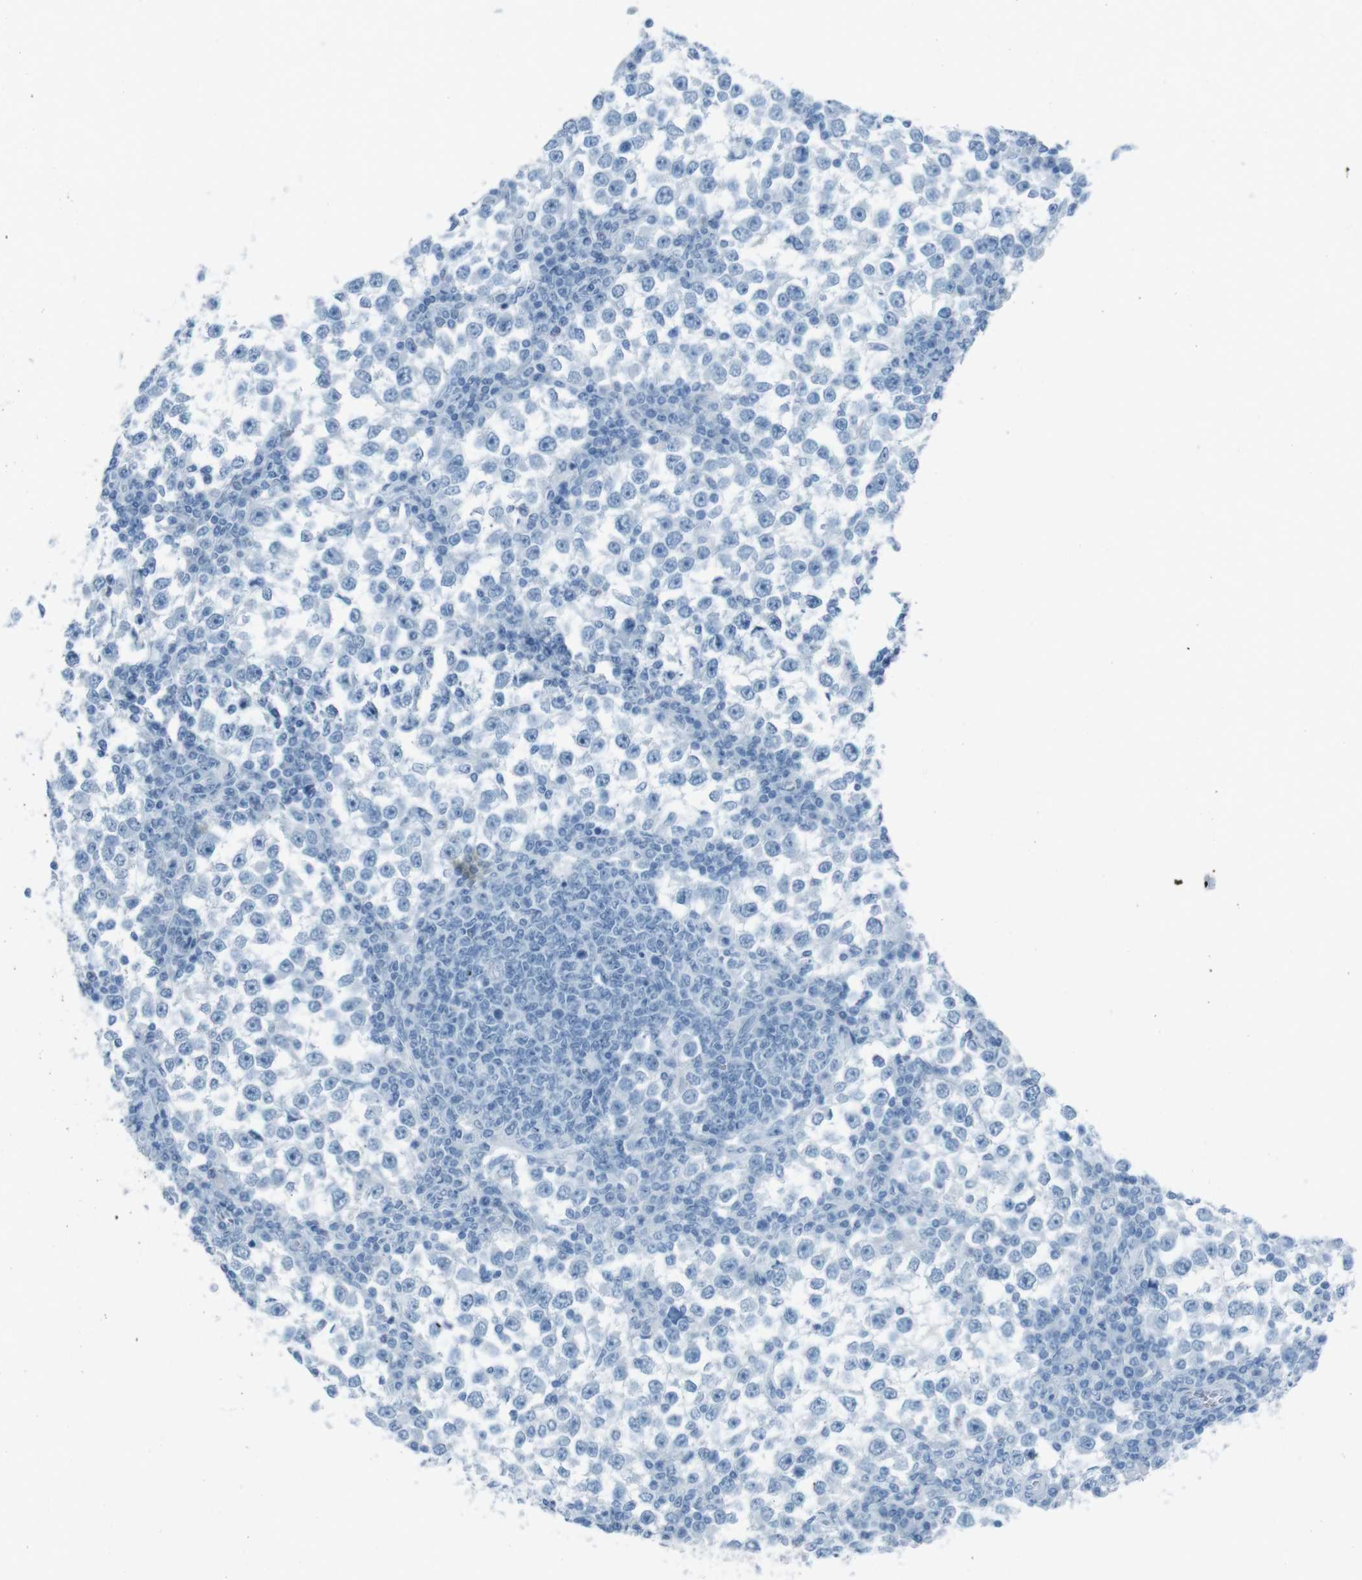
{"staining": {"intensity": "negative", "quantity": "none", "location": "none"}, "tissue": "testis cancer", "cell_type": "Tumor cells", "image_type": "cancer", "snomed": [{"axis": "morphology", "description": "Seminoma, NOS"}, {"axis": "topography", "description": "Testis"}], "caption": "Image shows no significant protein positivity in tumor cells of seminoma (testis). The staining is performed using DAB (3,3'-diaminobenzidine) brown chromogen with nuclei counter-stained in using hematoxylin.", "gene": "TMEM207", "patient": {"sex": "male", "age": 65}}